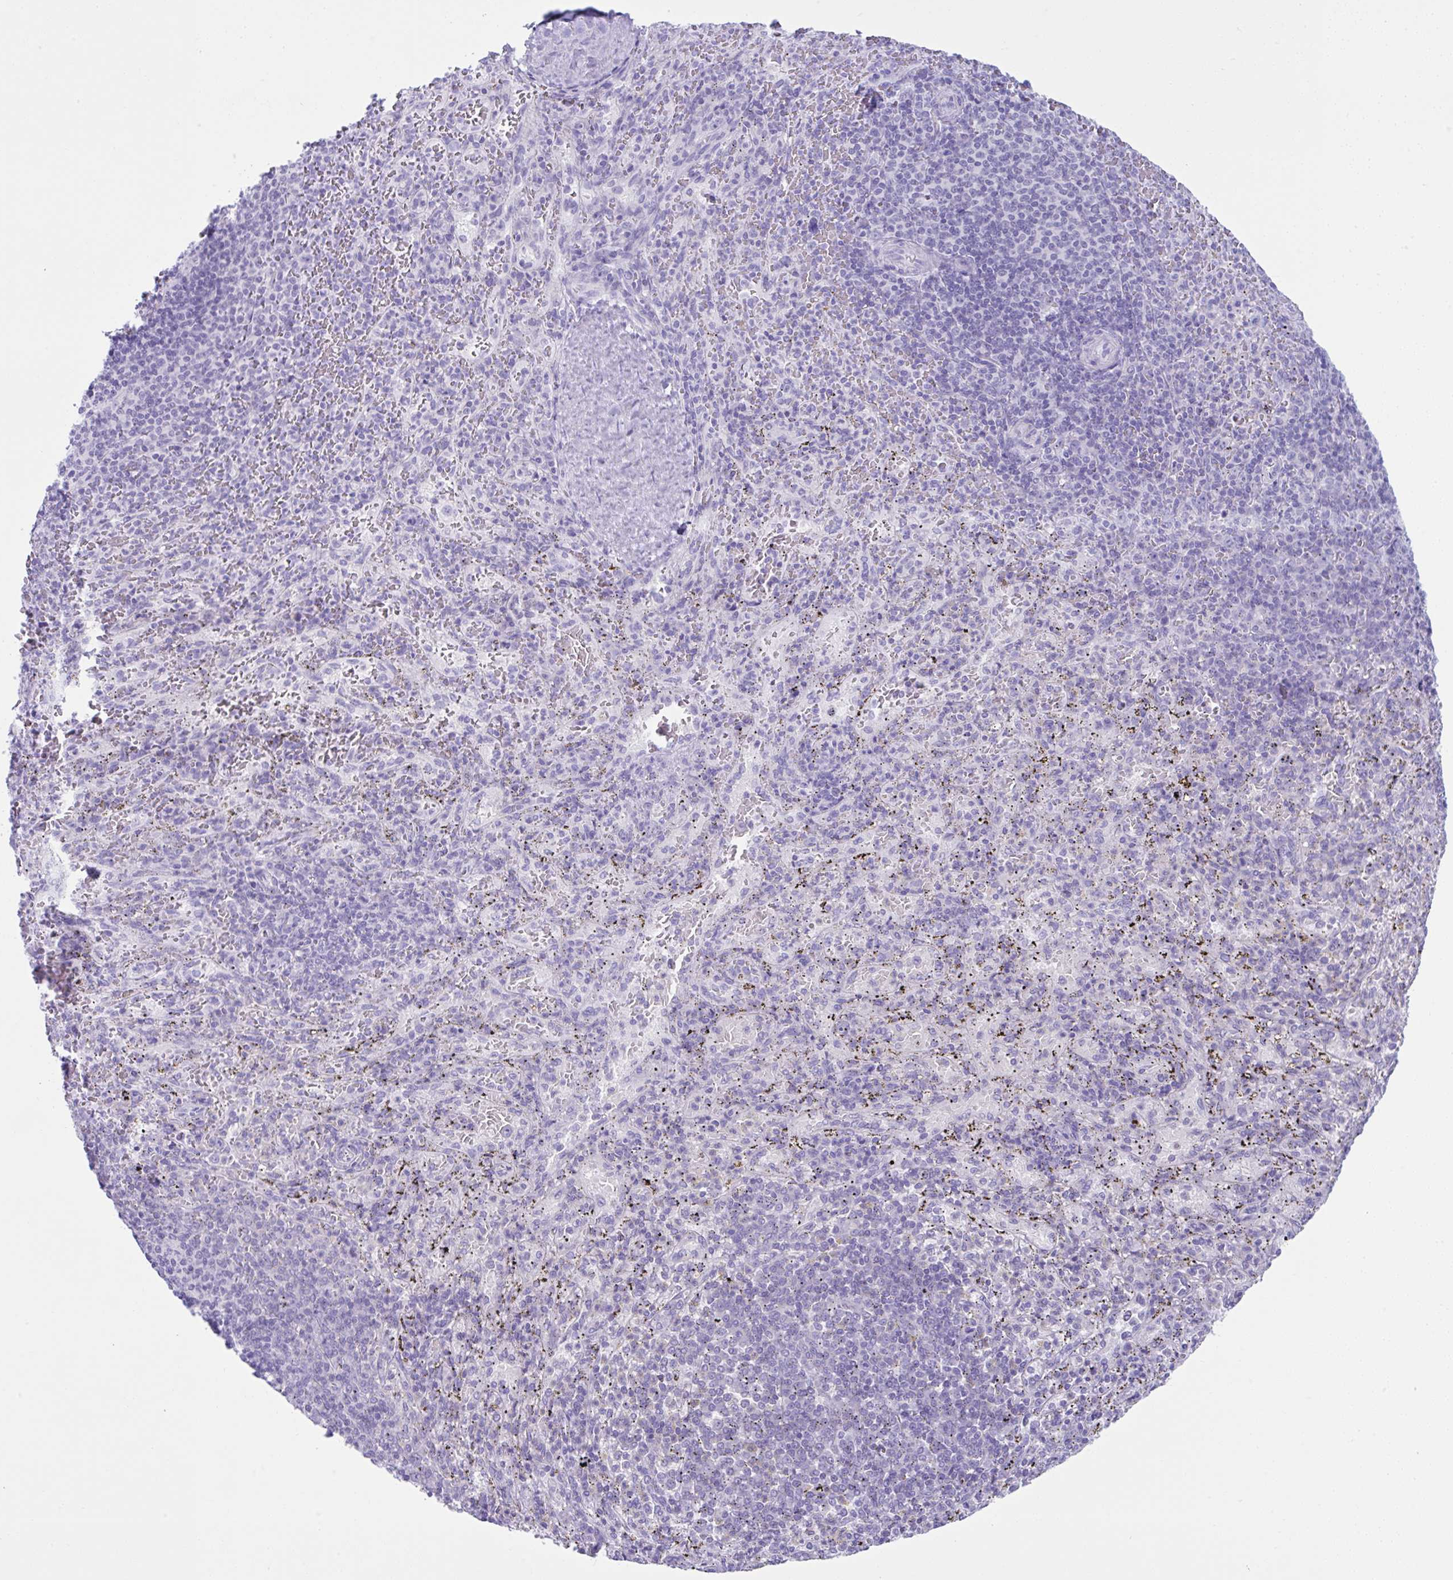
{"staining": {"intensity": "negative", "quantity": "none", "location": "none"}, "tissue": "spleen", "cell_type": "Cells in red pulp", "image_type": "normal", "snomed": [{"axis": "morphology", "description": "Normal tissue, NOS"}, {"axis": "topography", "description": "Spleen"}], "caption": "Spleen stained for a protein using IHC exhibits no positivity cells in red pulp.", "gene": "PSCA", "patient": {"sex": "male", "age": 57}}